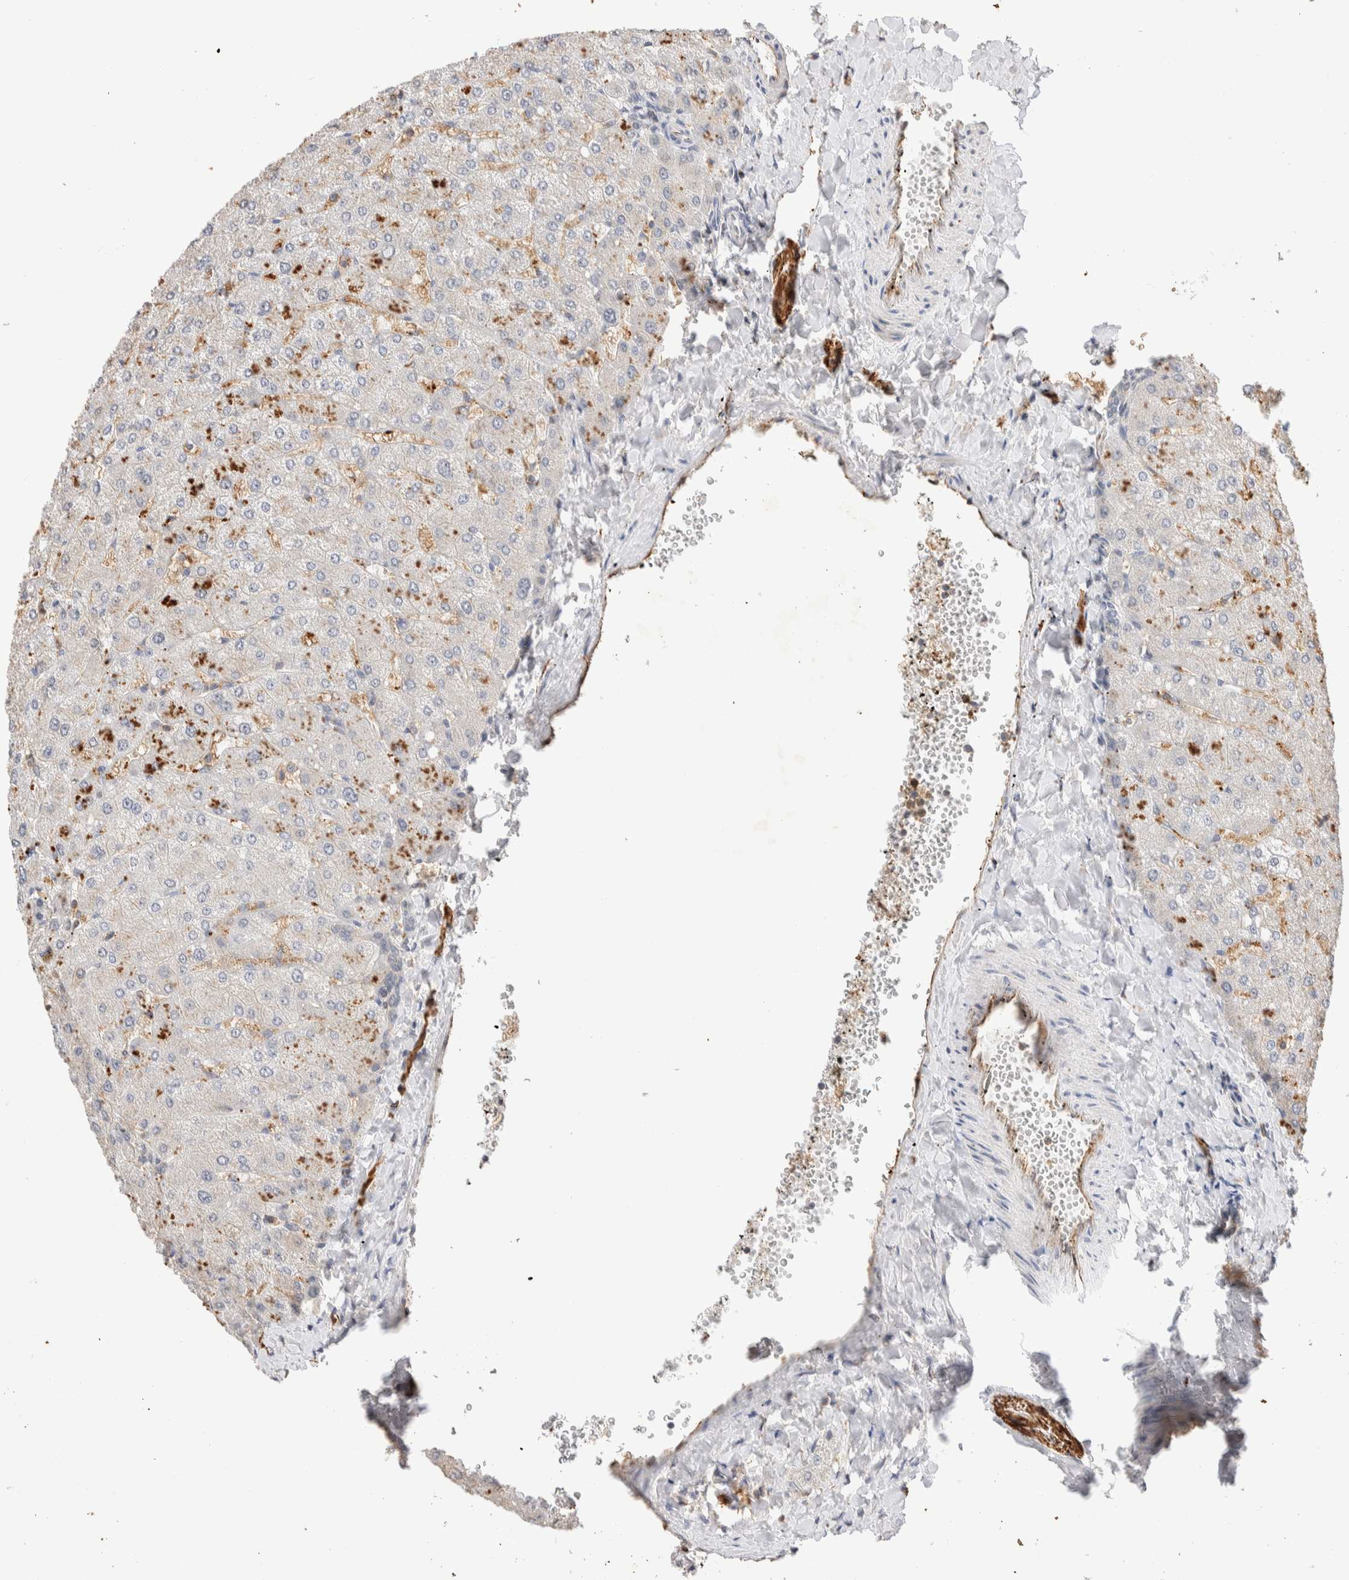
{"staining": {"intensity": "negative", "quantity": "none", "location": "none"}, "tissue": "liver", "cell_type": "Cholangiocytes", "image_type": "normal", "snomed": [{"axis": "morphology", "description": "Normal tissue, NOS"}, {"axis": "topography", "description": "Liver"}], "caption": "DAB (3,3'-diaminobenzidine) immunohistochemical staining of benign liver exhibits no significant staining in cholangiocytes.", "gene": "NSMAF", "patient": {"sex": "male", "age": 55}}